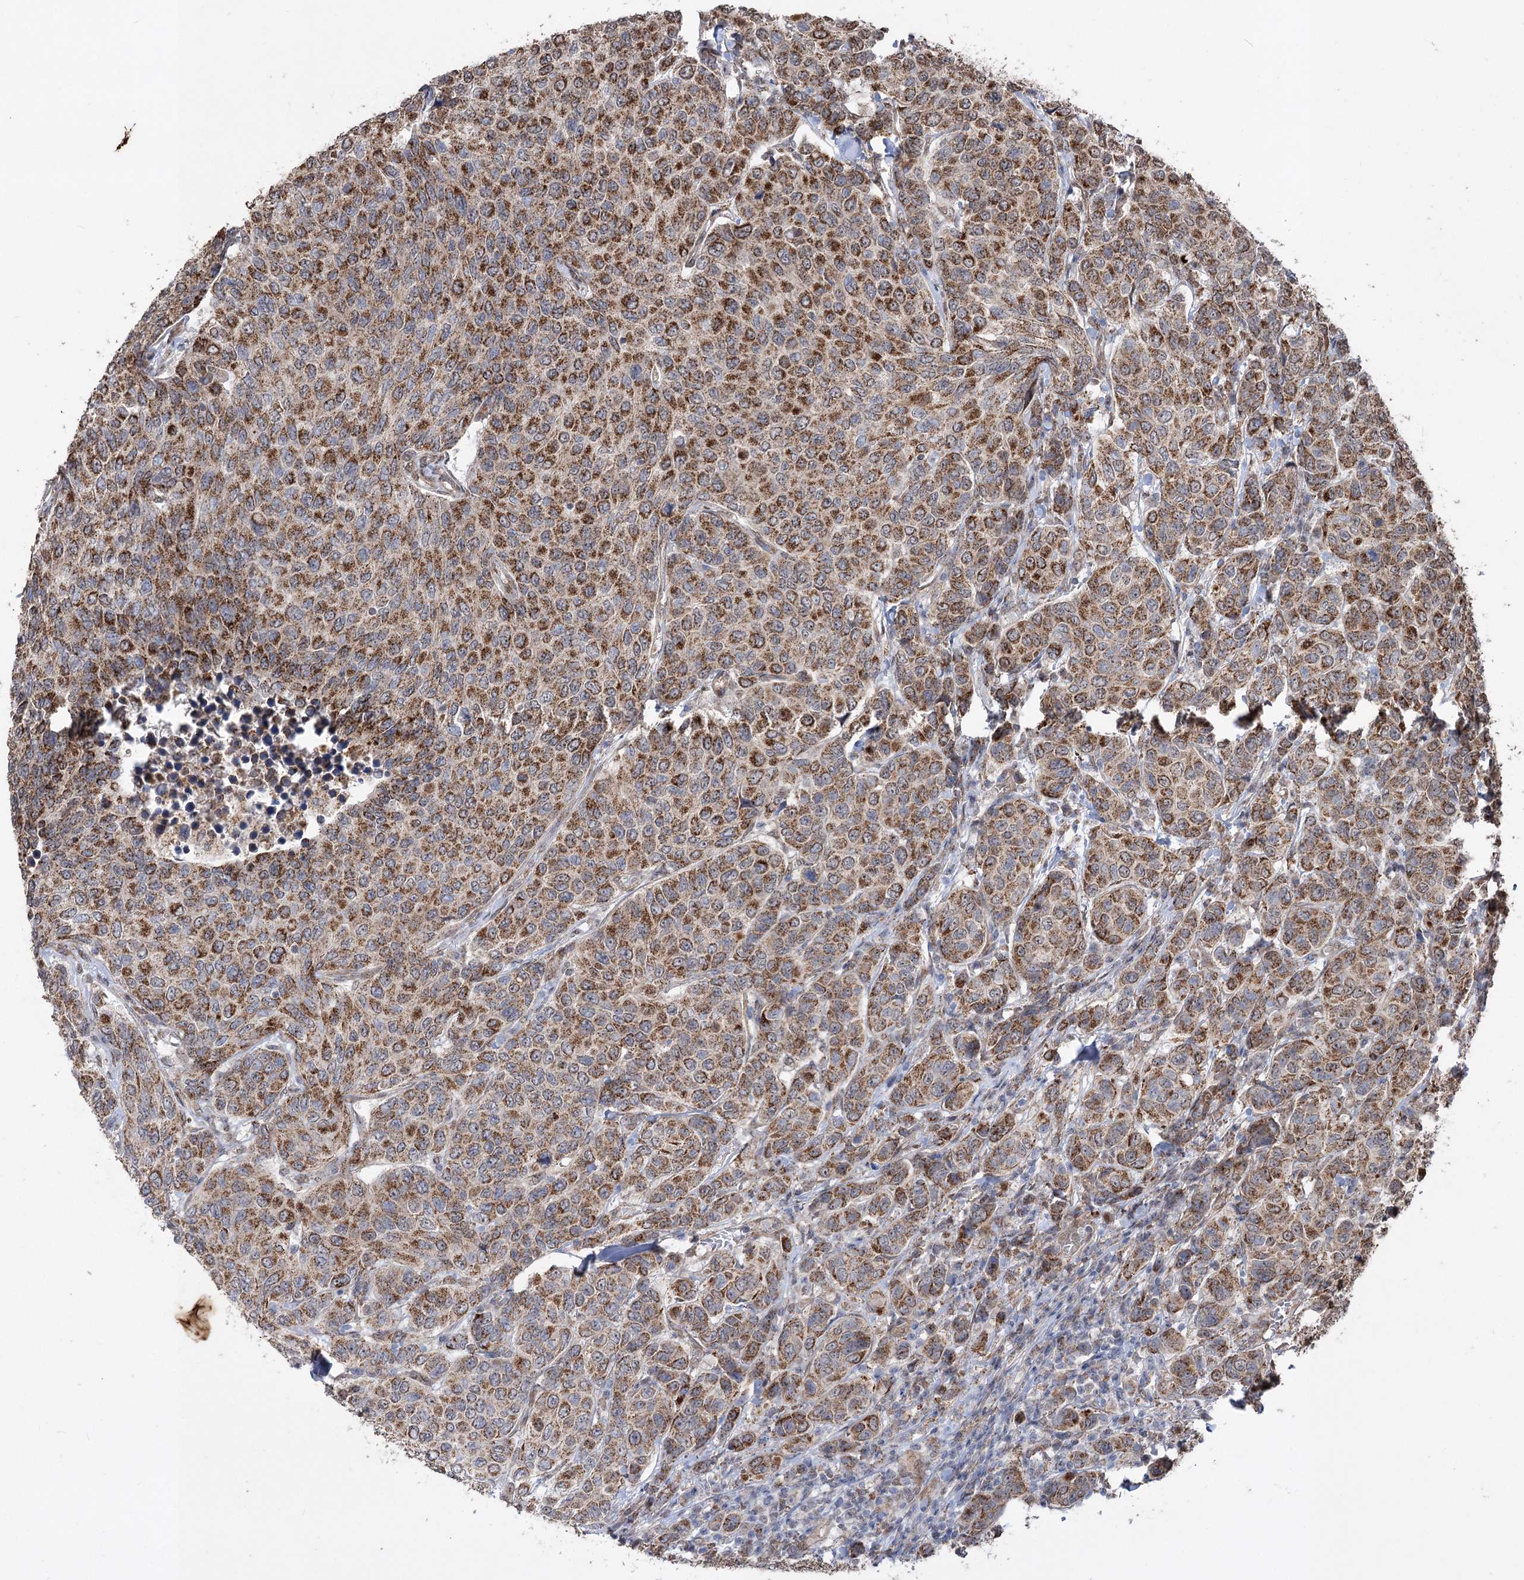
{"staining": {"intensity": "strong", "quantity": ">75%", "location": "cytoplasmic/membranous"}, "tissue": "breast cancer", "cell_type": "Tumor cells", "image_type": "cancer", "snomed": [{"axis": "morphology", "description": "Duct carcinoma"}, {"axis": "topography", "description": "Breast"}], "caption": "A high-resolution micrograph shows immunohistochemistry (IHC) staining of infiltrating ductal carcinoma (breast), which reveals strong cytoplasmic/membranous staining in about >75% of tumor cells. The staining is performed using DAB brown chromogen to label protein expression. The nuclei are counter-stained blue using hematoxylin.", "gene": "ZSCAN23", "patient": {"sex": "female", "age": 55}}